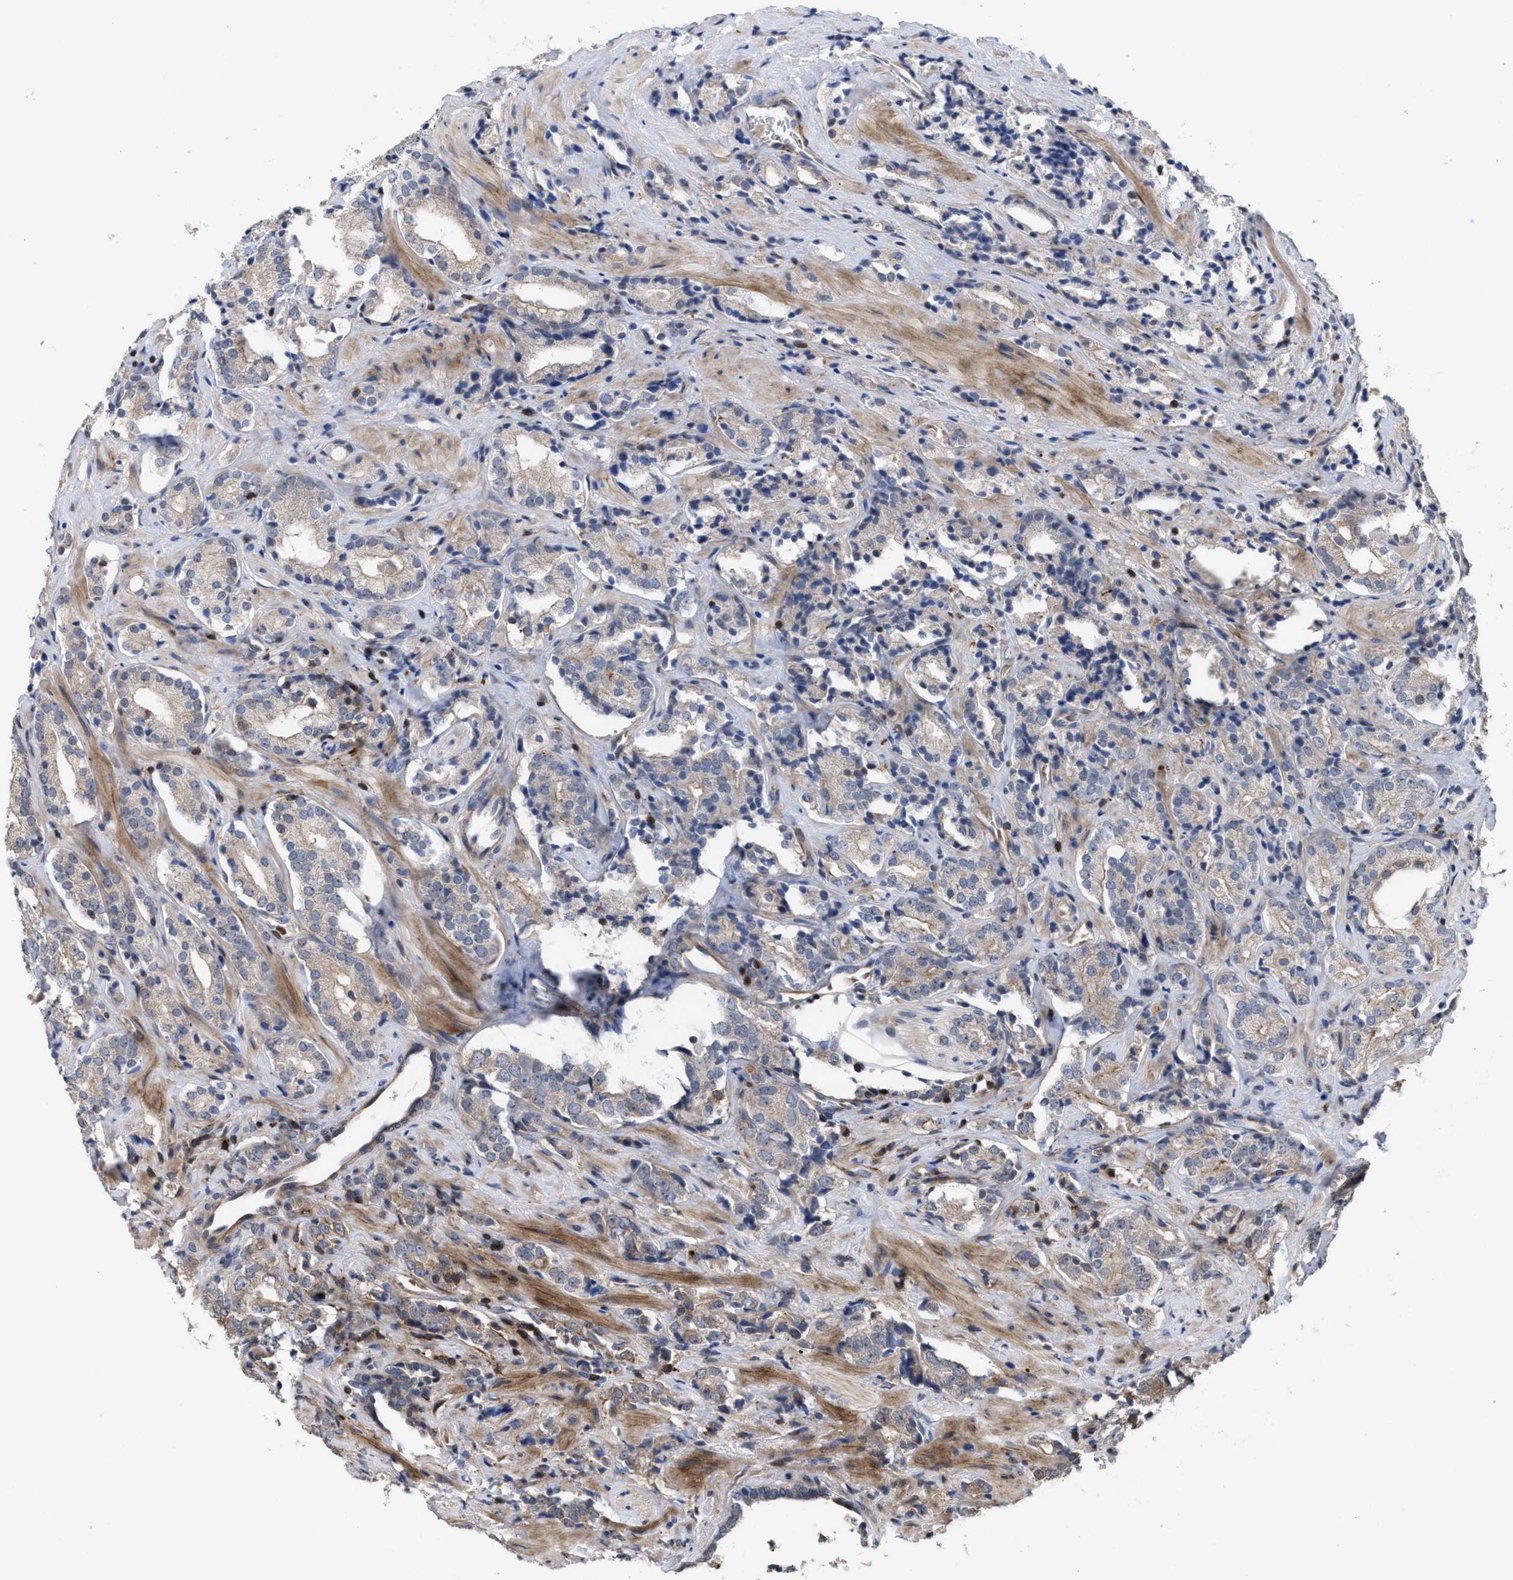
{"staining": {"intensity": "moderate", "quantity": "<25%", "location": "cytoplasmic/membranous"}, "tissue": "prostate cancer", "cell_type": "Tumor cells", "image_type": "cancer", "snomed": [{"axis": "morphology", "description": "Adenocarcinoma, High grade"}, {"axis": "topography", "description": "Prostate"}], "caption": "DAB immunohistochemical staining of prostate cancer (high-grade adenocarcinoma) reveals moderate cytoplasmic/membranous protein staining in approximately <25% of tumor cells.", "gene": "PTPRE", "patient": {"sex": "male", "age": 71}}